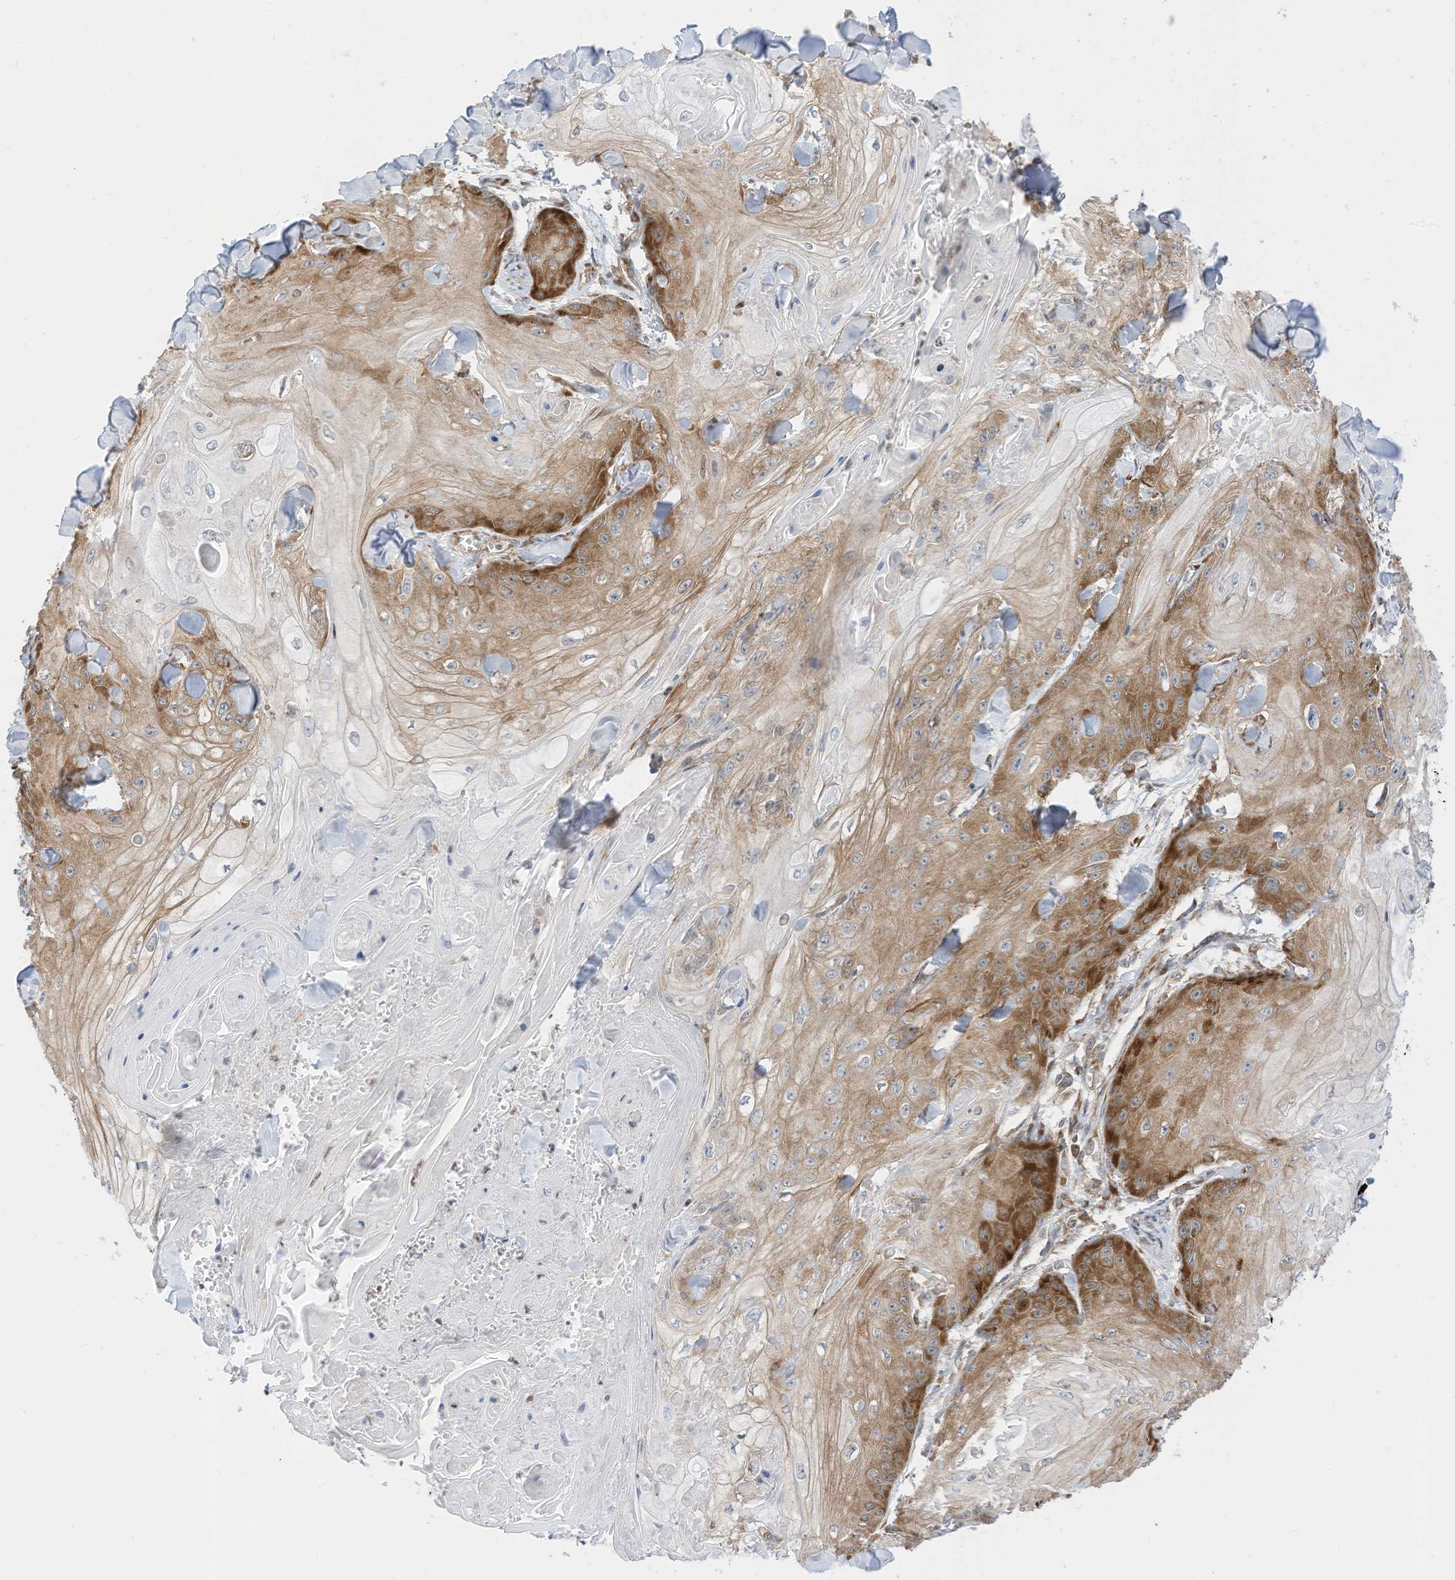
{"staining": {"intensity": "moderate", "quantity": ">75%", "location": "cytoplasmic/membranous"}, "tissue": "skin cancer", "cell_type": "Tumor cells", "image_type": "cancer", "snomed": [{"axis": "morphology", "description": "Squamous cell carcinoma, NOS"}, {"axis": "topography", "description": "Skin"}], "caption": "Human squamous cell carcinoma (skin) stained with a brown dye shows moderate cytoplasmic/membranous positive staining in approximately >75% of tumor cells.", "gene": "EDF1", "patient": {"sex": "male", "age": 74}}